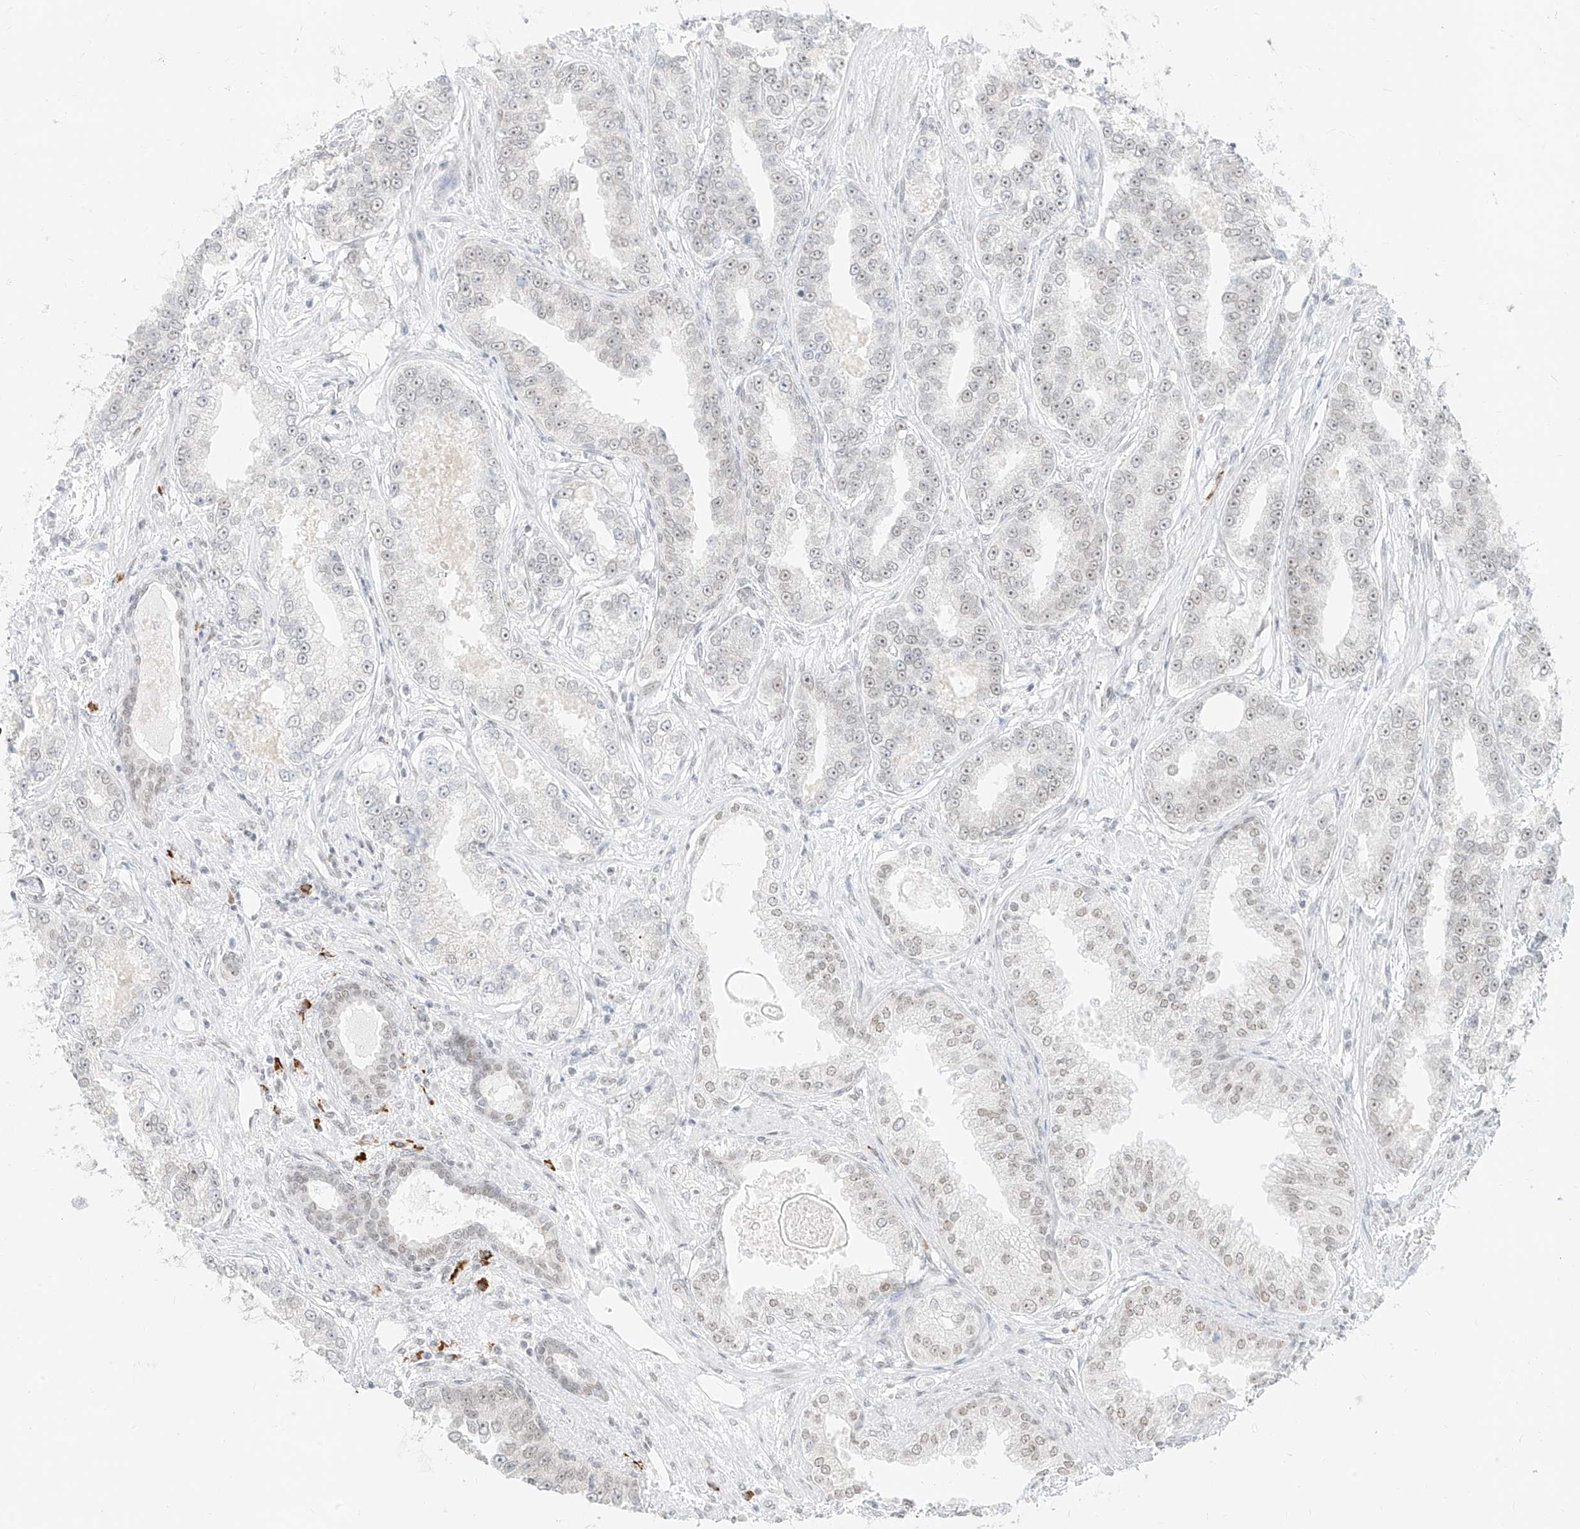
{"staining": {"intensity": "negative", "quantity": "none", "location": "none"}, "tissue": "prostate cancer", "cell_type": "Tumor cells", "image_type": "cancer", "snomed": [{"axis": "morphology", "description": "Normal tissue, NOS"}, {"axis": "morphology", "description": "Adenocarcinoma, High grade"}, {"axis": "topography", "description": "Prostate"}], "caption": "Tumor cells are negative for brown protein staining in prostate adenocarcinoma (high-grade). Brightfield microscopy of immunohistochemistry stained with DAB (brown) and hematoxylin (blue), captured at high magnification.", "gene": "SUPT5H", "patient": {"sex": "male", "age": 83}}